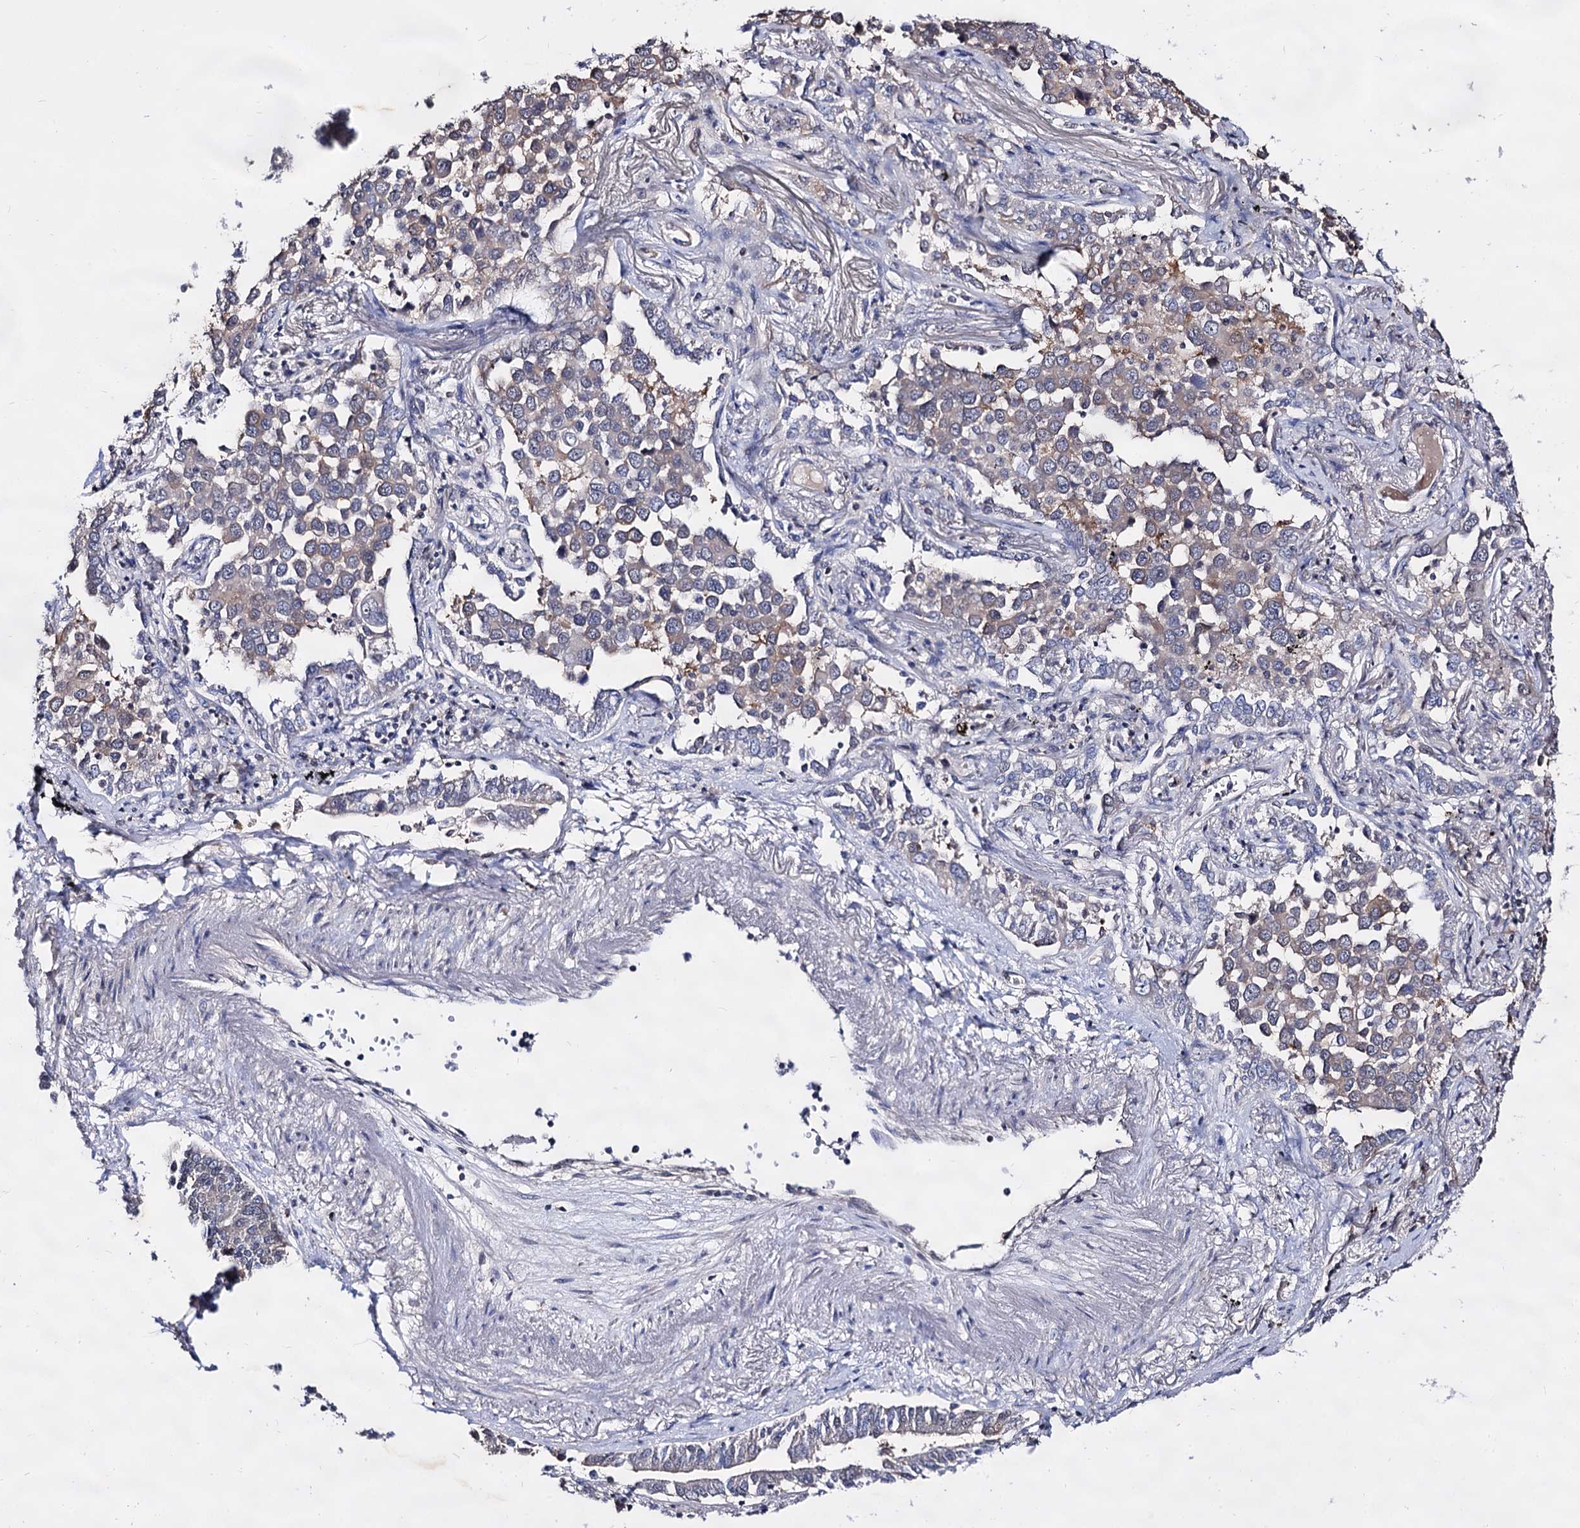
{"staining": {"intensity": "weak", "quantity": "<25%", "location": "cytoplasmic/membranous"}, "tissue": "lung cancer", "cell_type": "Tumor cells", "image_type": "cancer", "snomed": [{"axis": "morphology", "description": "Adenocarcinoma, NOS"}, {"axis": "topography", "description": "Lung"}], "caption": "This is an IHC micrograph of human adenocarcinoma (lung). There is no positivity in tumor cells.", "gene": "ARFIP2", "patient": {"sex": "male", "age": 67}}